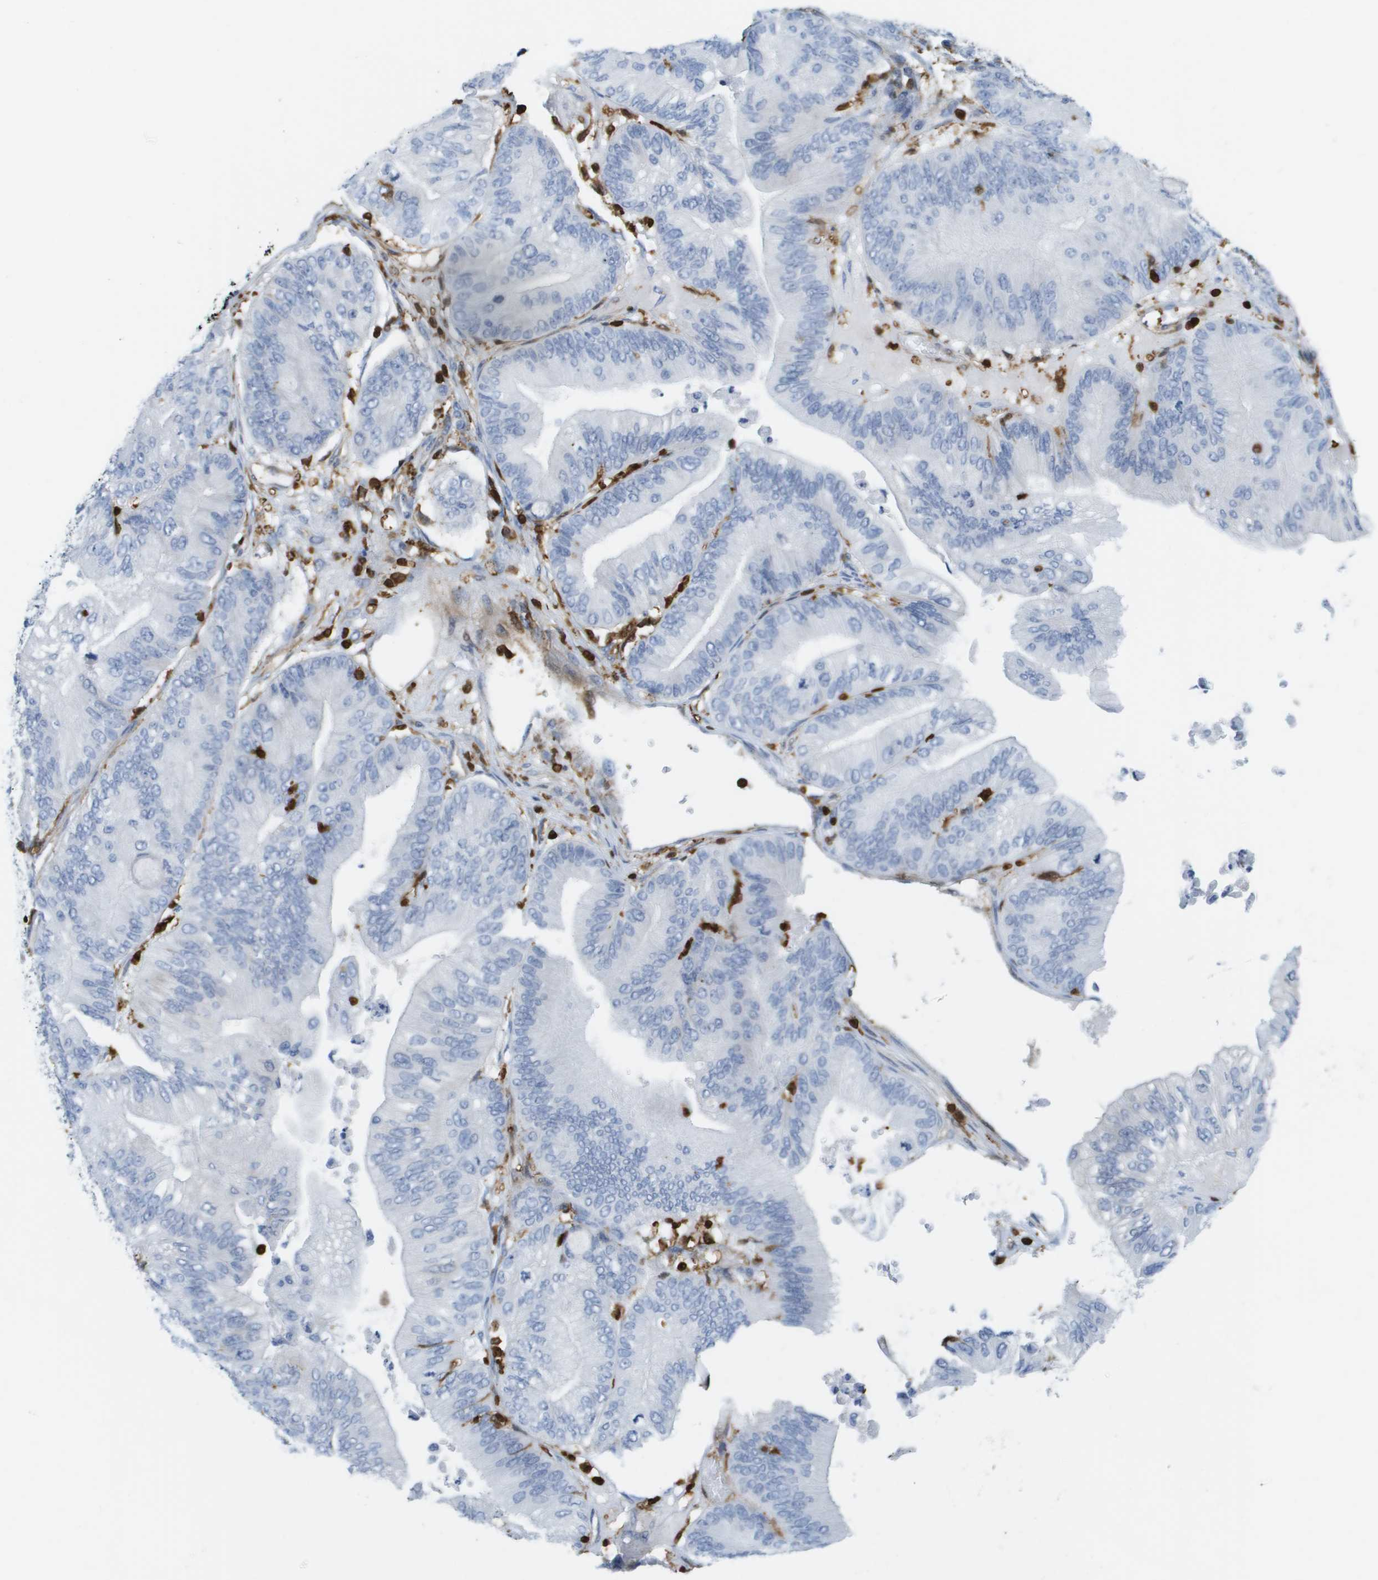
{"staining": {"intensity": "negative", "quantity": "none", "location": "none"}, "tissue": "ovarian cancer", "cell_type": "Tumor cells", "image_type": "cancer", "snomed": [{"axis": "morphology", "description": "Cystadenocarcinoma, mucinous, NOS"}, {"axis": "topography", "description": "Ovary"}], "caption": "Immunohistochemical staining of human ovarian mucinous cystadenocarcinoma exhibits no significant staining in tumor cells.", "gene": "DOCK5", "patient": {"sex": "female", "age": 61}}